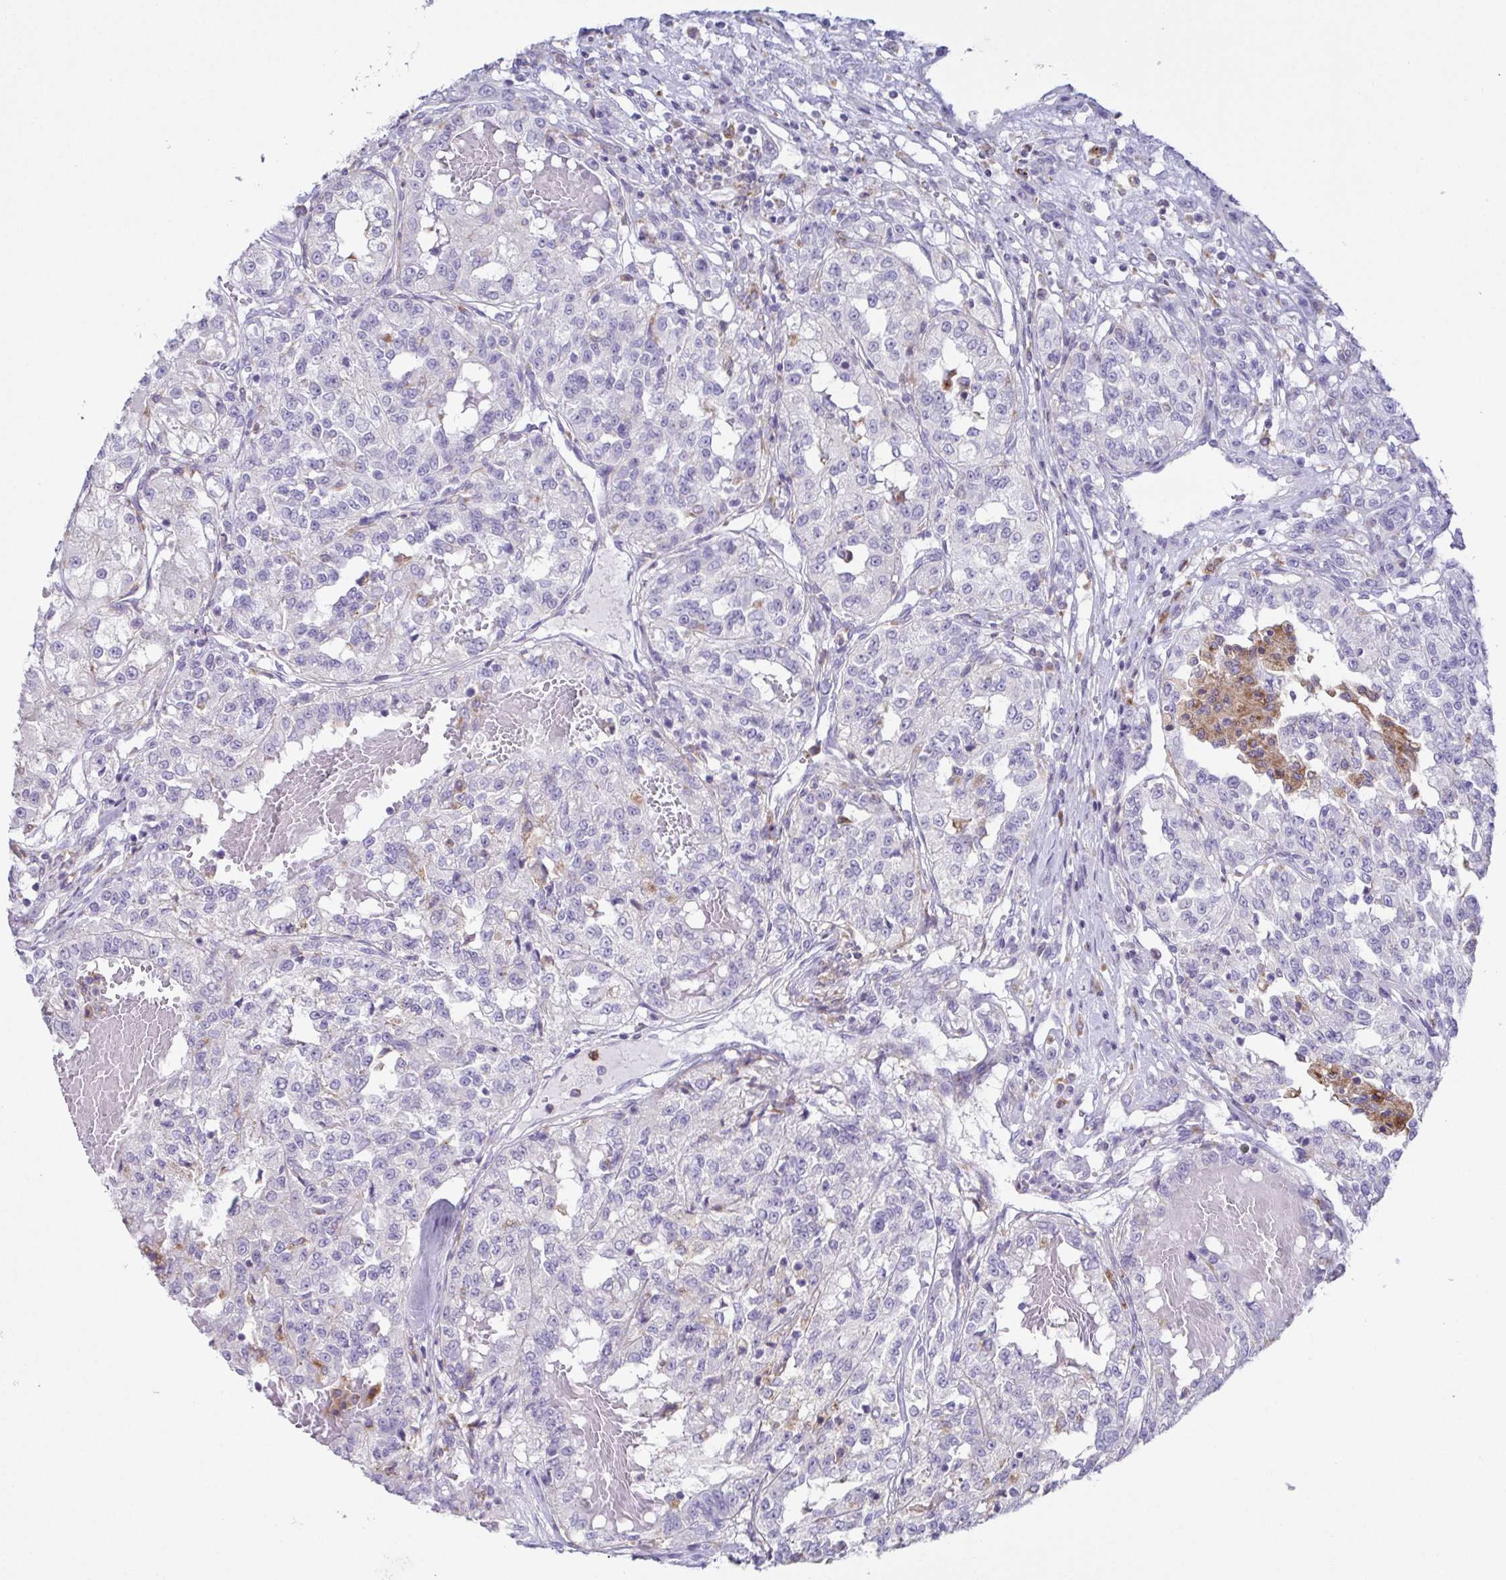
{"staining": {"intensity": "negative", "quantity": "none", "location": "none"}, "tissue": "renal cancer", "cell_type": "Tumor cells", "image_type": "cancer", "snomed": [{"axis": "morphology", "description": "Adenocarcinoma, NOS"}, {"axis": "topography", "description": "Kidney"}], "caption": "Renal cancer (adenocarcinoma) was stained to show a protein in brown. There is no significant staining in tumor cells. (DAB immunohistochemistry (IHC) with hematoxylin counter stain).", "gene": "ATP6V1G2", "patient": {"sex": "female", "age": 63}}